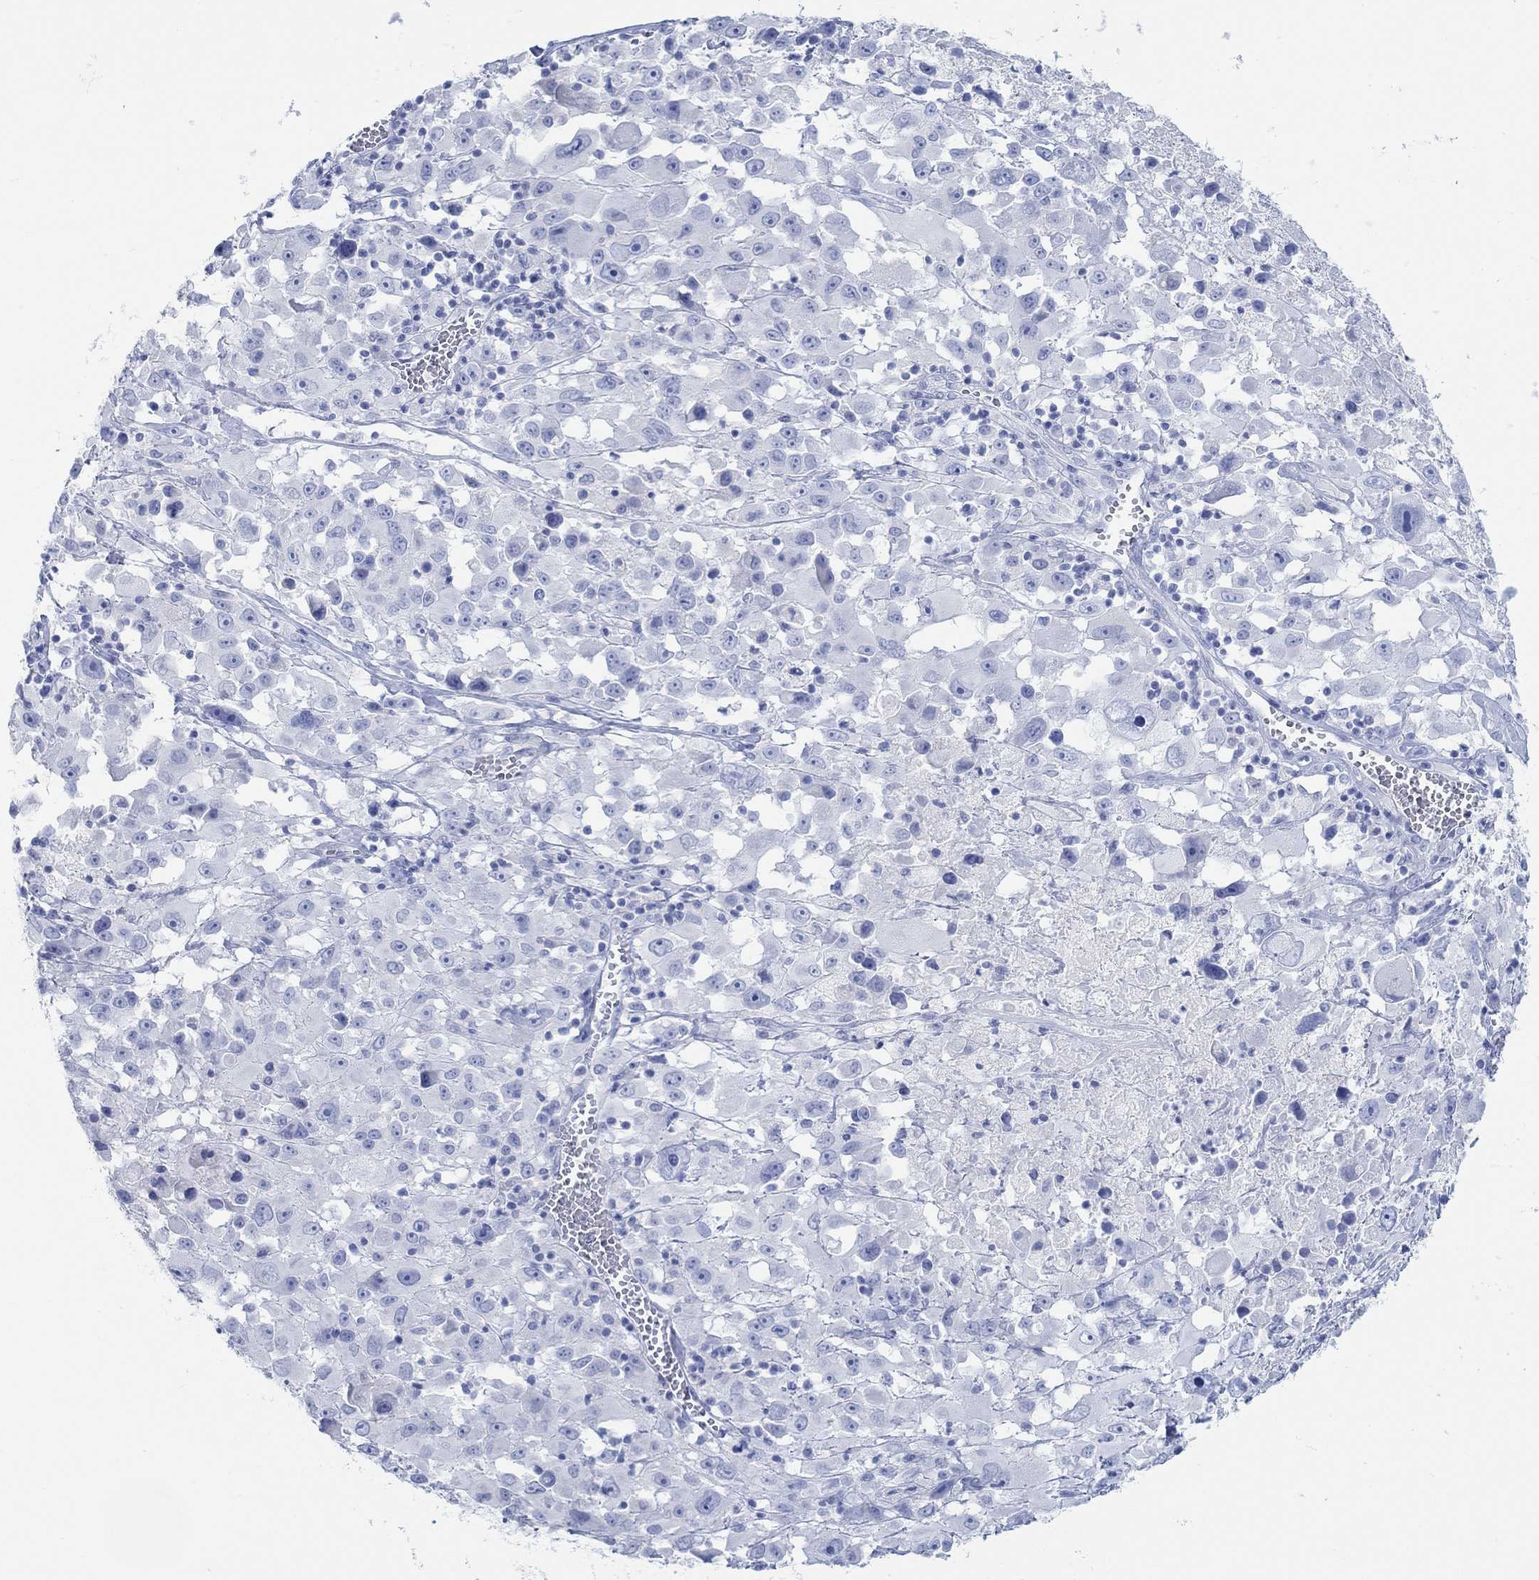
{"staining": {"intensity": "negative", "quantity": "none", "location": "none"}, "tissue": "melanoma", "cell_type": "Tumor cells", "image_type": "cancer", "snomed": [{"axis": "morphology", "description": "Malignant melanoma, Metastatic site"}, {"axis": "topography", "description": "Lymph node"}], "caption": "Immunohistochemistry (IHC) of human melanoma exhibits no expression in tumor cells.", "gene": "AK8", "patient": {"sex": "male", "age": 50}}